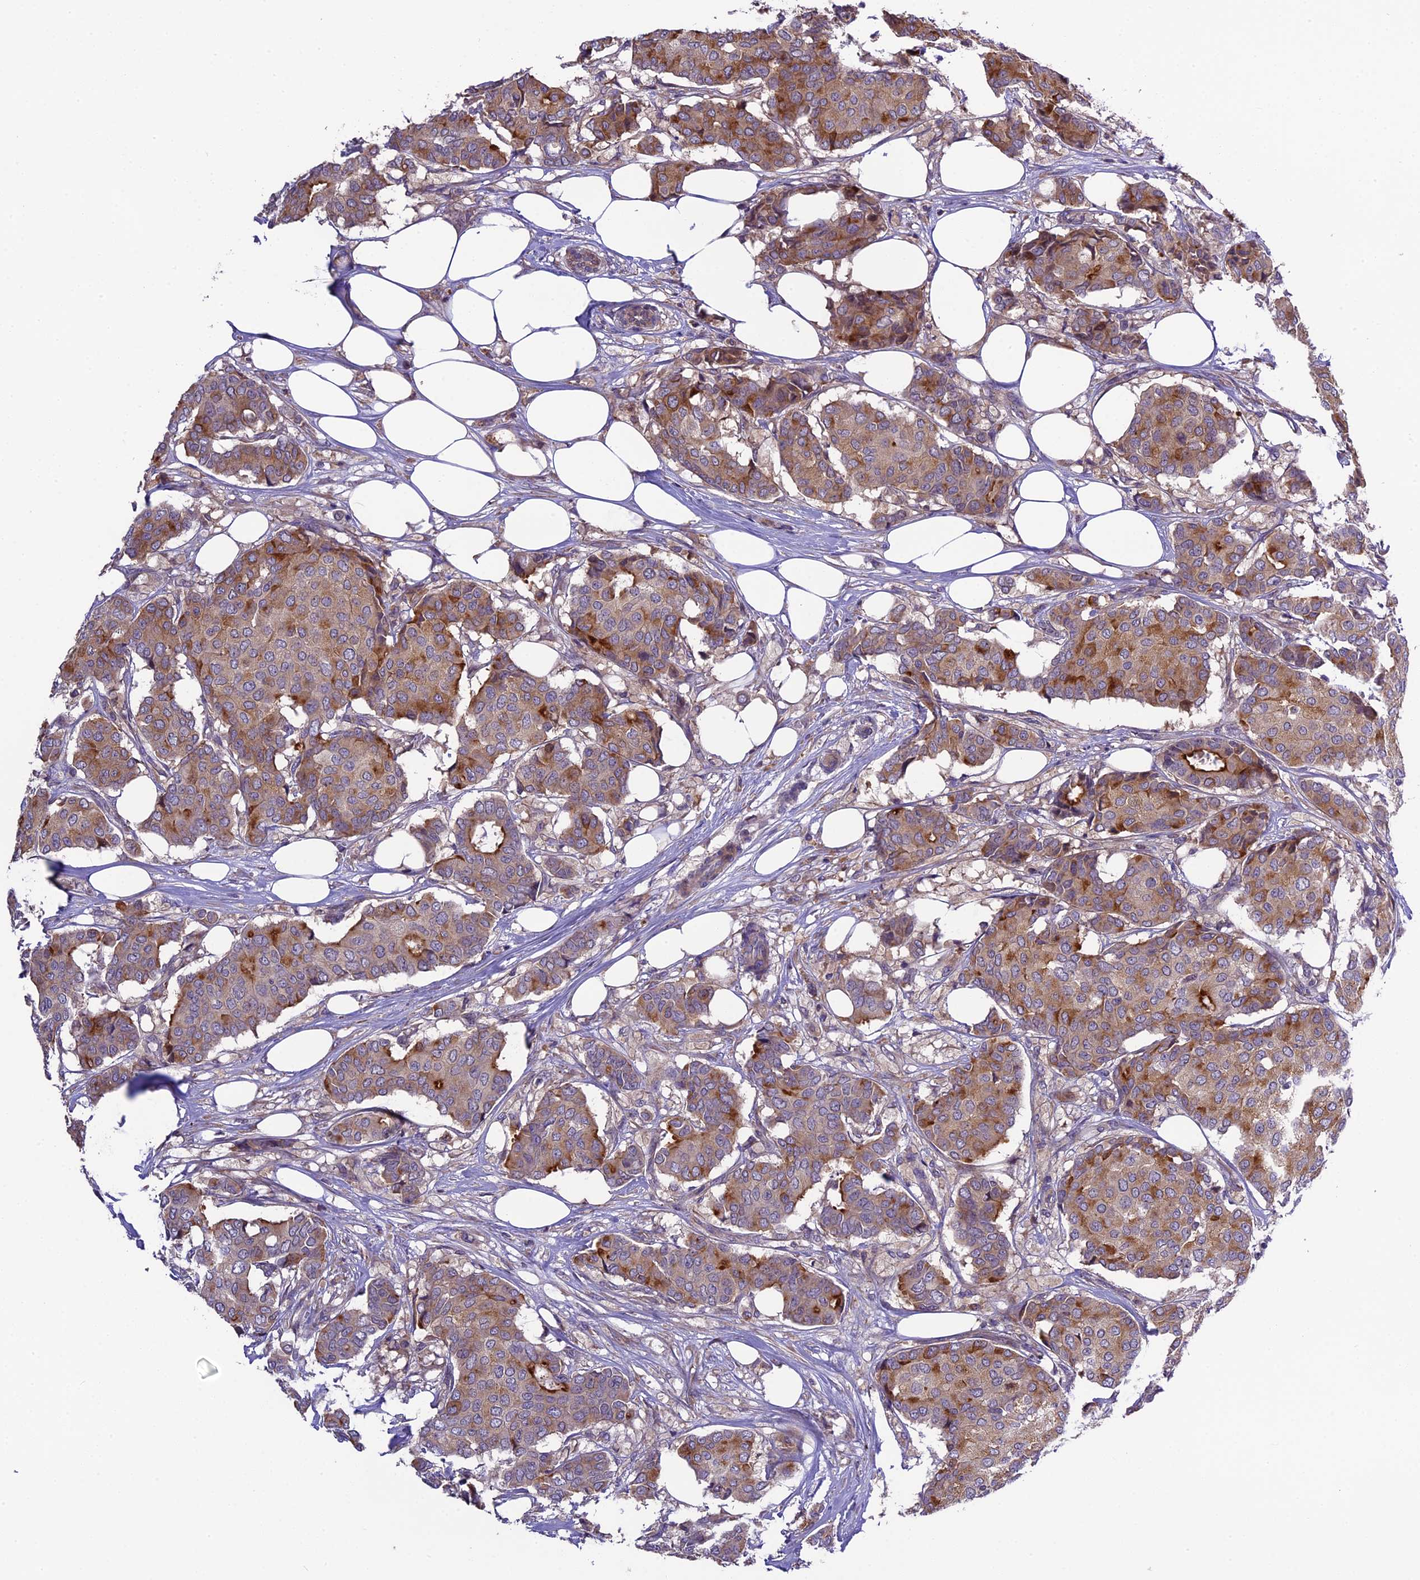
{"staining": {"intensity": "strong", "quantity": "25%-75%", "location": "cytoplasmic/membranous"}, "tissue": "breast cancer", "cell_type": "Tumor cells", "image_type": "cancer", "snomed": [{"axis": "morphology", "description": "Duct carcinoma"}, {"axis": "topography", "description": "Breast"}], "caption": "This is an image of immunohistochemistry staining of breast cancer, which shows strong staining in the cytoplasmic/membranous of tumor cells.", "gene": "ABCC10", "patient": {"sex": "female", "age": 75}}